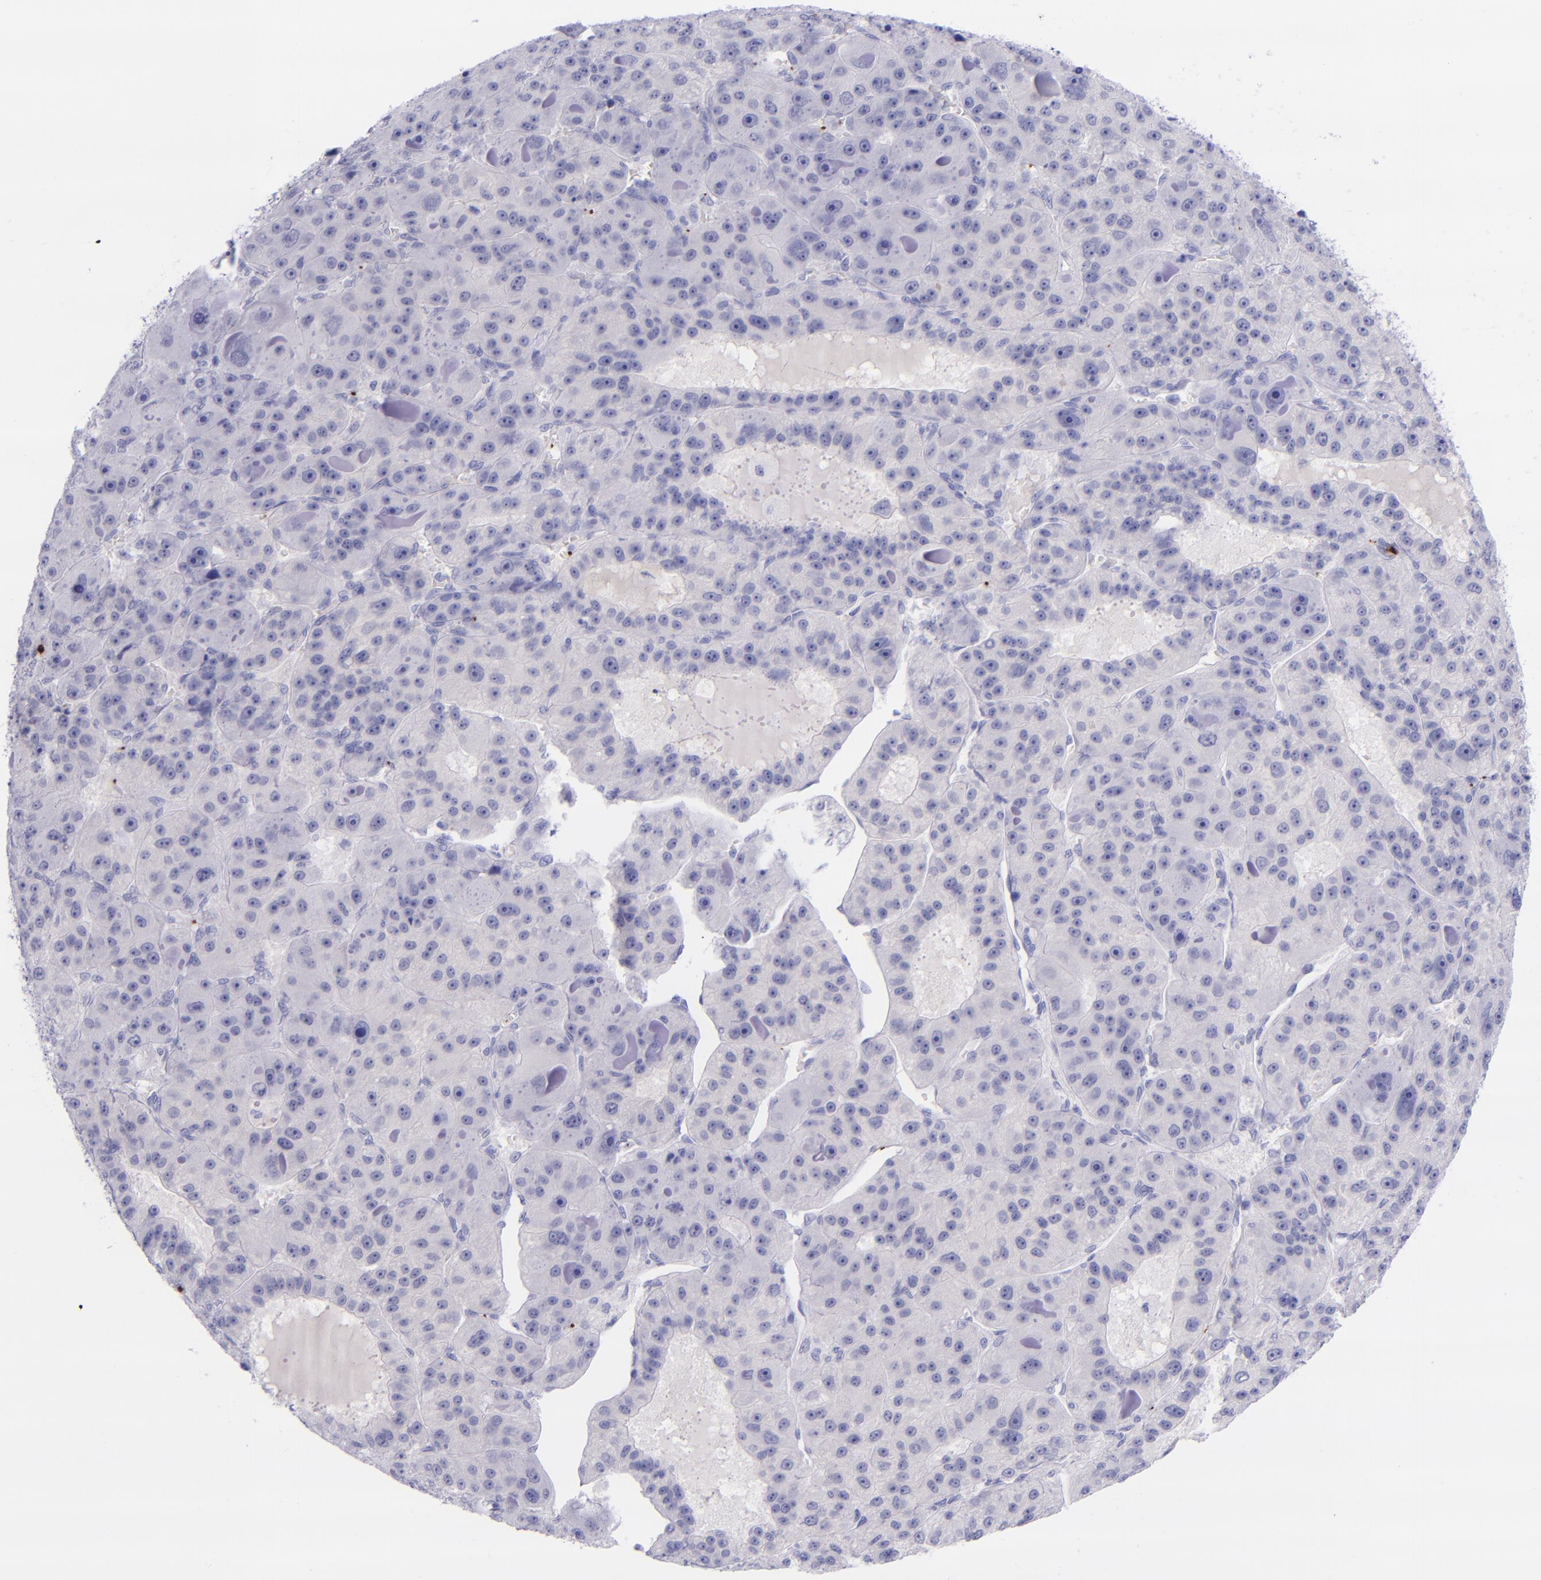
{"staining": {"intensity": "negative", "quantity": "none", "location": "none"}, "tissue": "liver cancer", "cell_type": "Tumor cells", "image_type": "cancer", "snomed": [{"axis": "morphology", "description": "Carcinoma, Hepatocellular, NOS"}, {"axis": "topography", "description": "Liver"}], "caption": "Immunohistochemical staining of liver cancer shows no significant staining in tumor cells.", "gene": "SELE", "patient": {"sex": "male", "age": 76}}